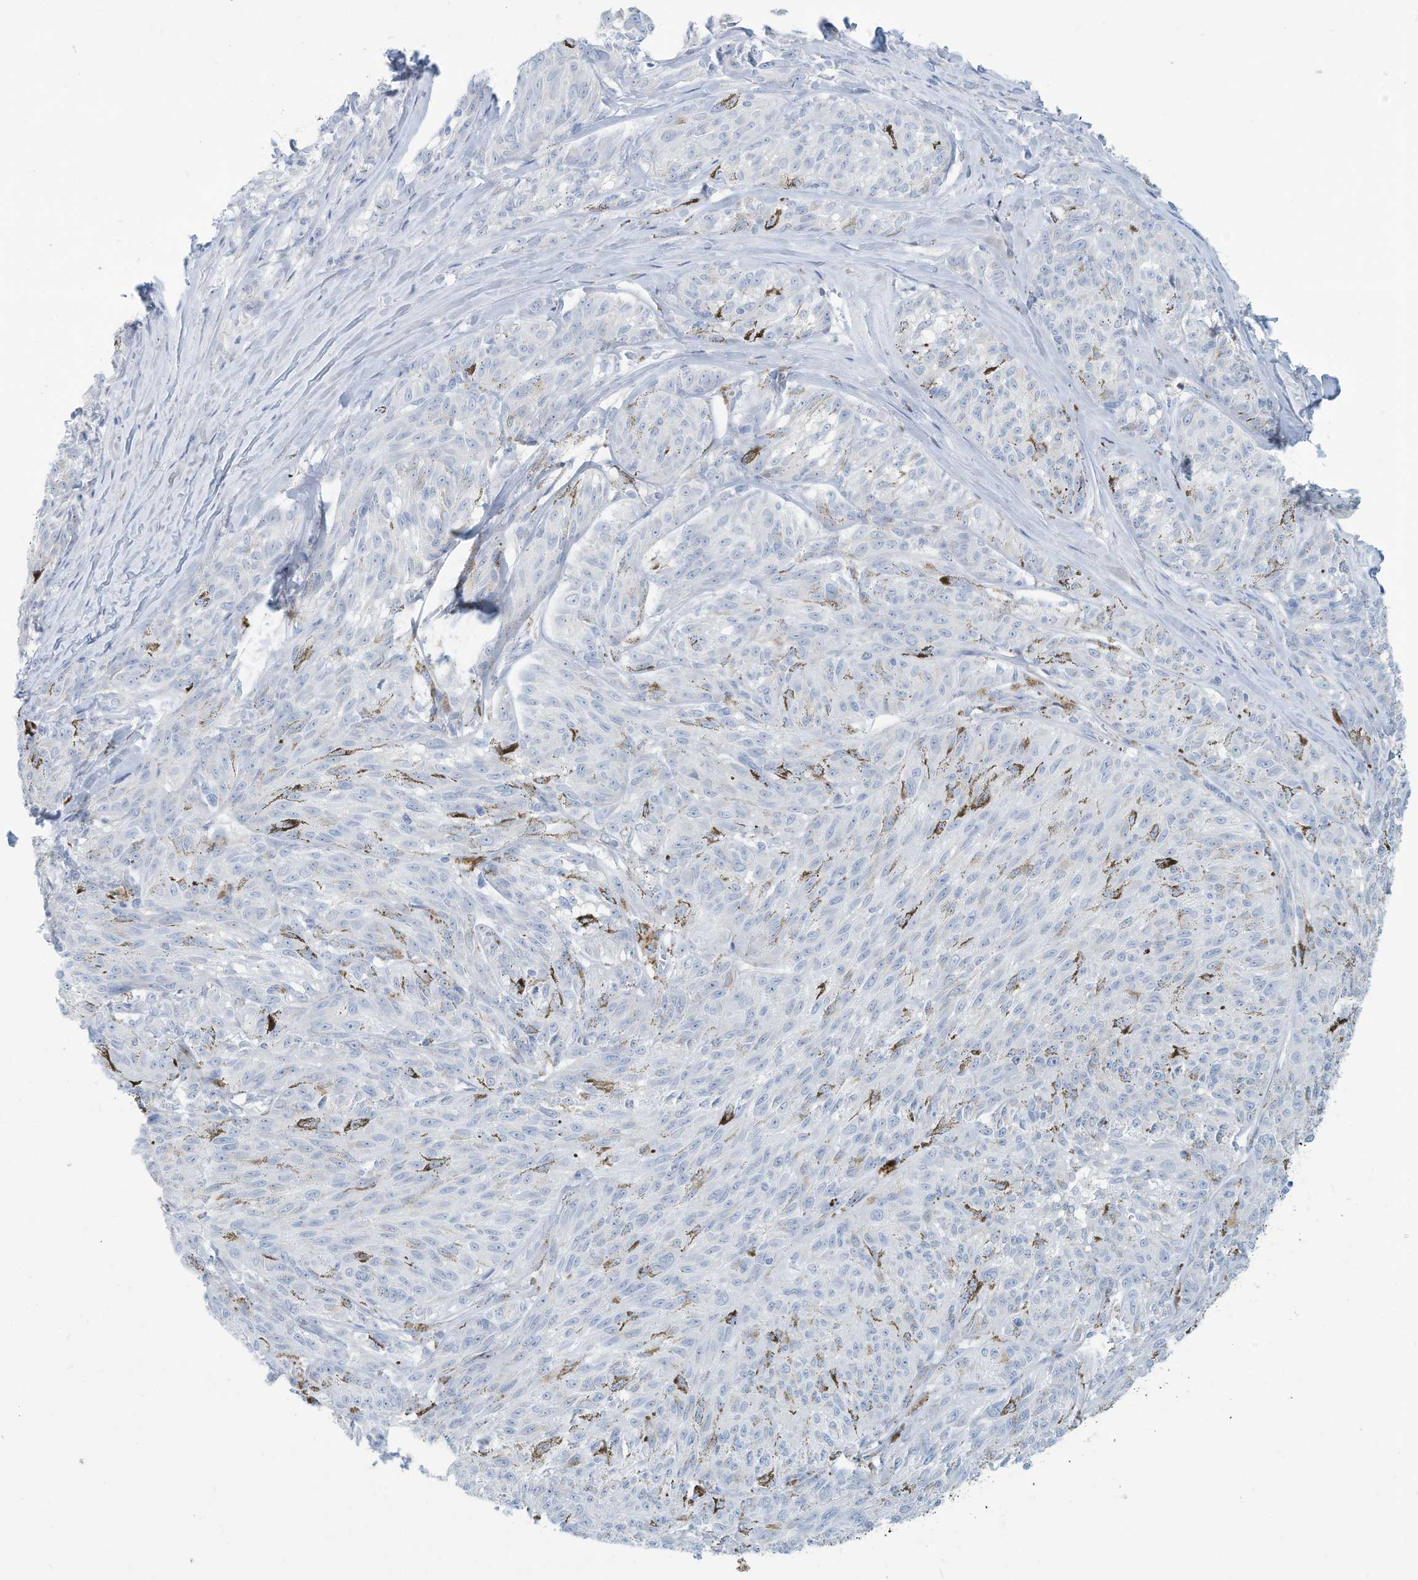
{"staining": {"intensity": "negative", "quantity": "none", "location": "none"}, "tissue": "melanoma", "cell_type": "Tumor cells", "image_type": "cancer", "snomed": [{"axis": "morphology", "description": "Malignant melanoma, NOS"}, {"axis": "topography", "description": "Skin"}], "caption": "A histopathology image of human malignant melanoma is negative for staining in tumor cells.", "gene": "ERI2", "patient": {"sex": "female", "age": 72}}